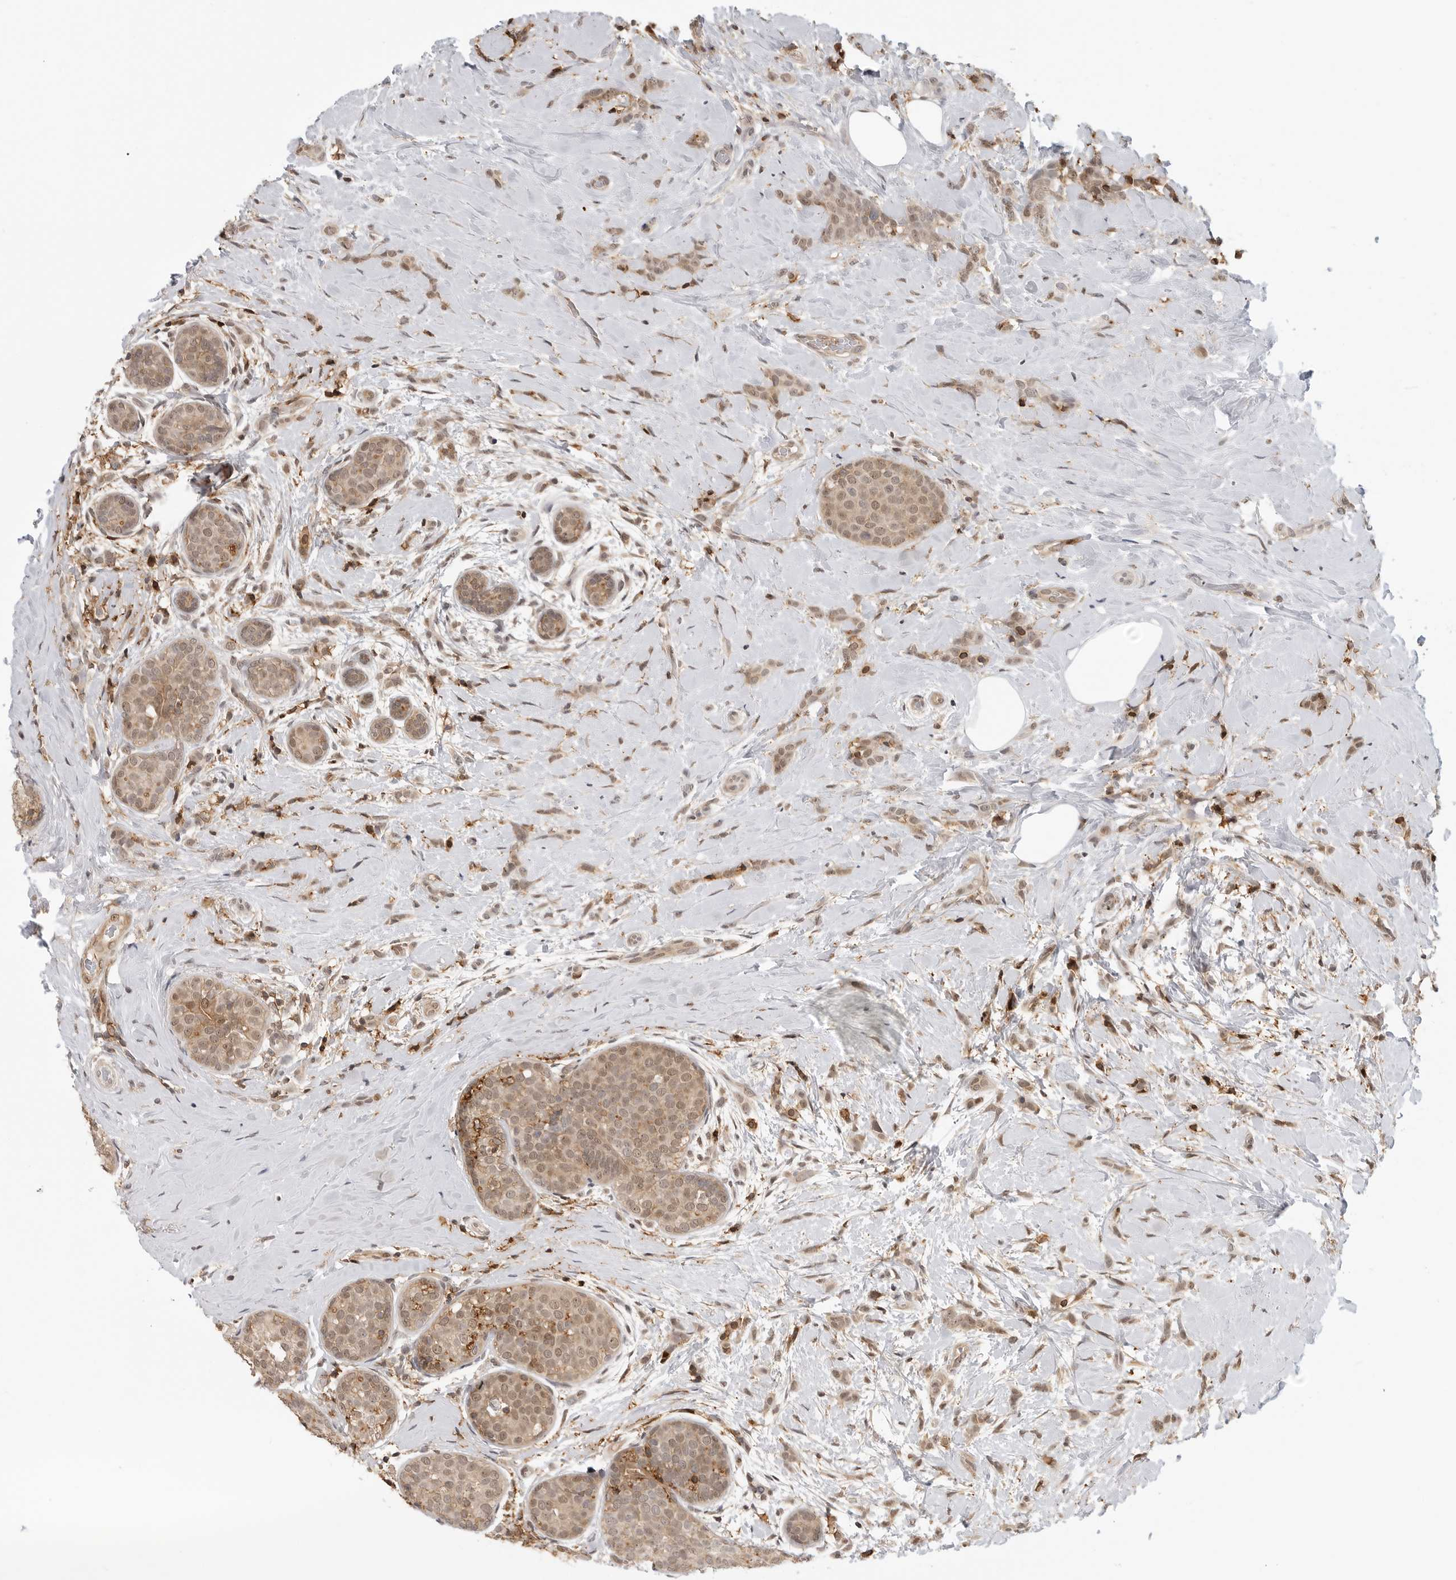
{"staining": {"intensity": "weak", "quantity": ">75%", "location": "cytoplasmic/membranous,nuclear"}, "tissue": "breast cancer", "cell_type": "Tumor cells", "image_type": "cancer", "snomed": [{"axis": "morphology", "description": "Lobular carcinoma, in situ"}, {"axis": "morphology", "description": "Lobular carcinoma"}, {"axis": "topography", "description": "Breast"}], "caption": "Tumor cells show low levels of weak cytoplasmic/membranous and nuclear positivity in approximately >75% of cells in breast lobular carcinoma.", "gene": "ANXA11", "patient": {"sex": "female", "age": 41}}